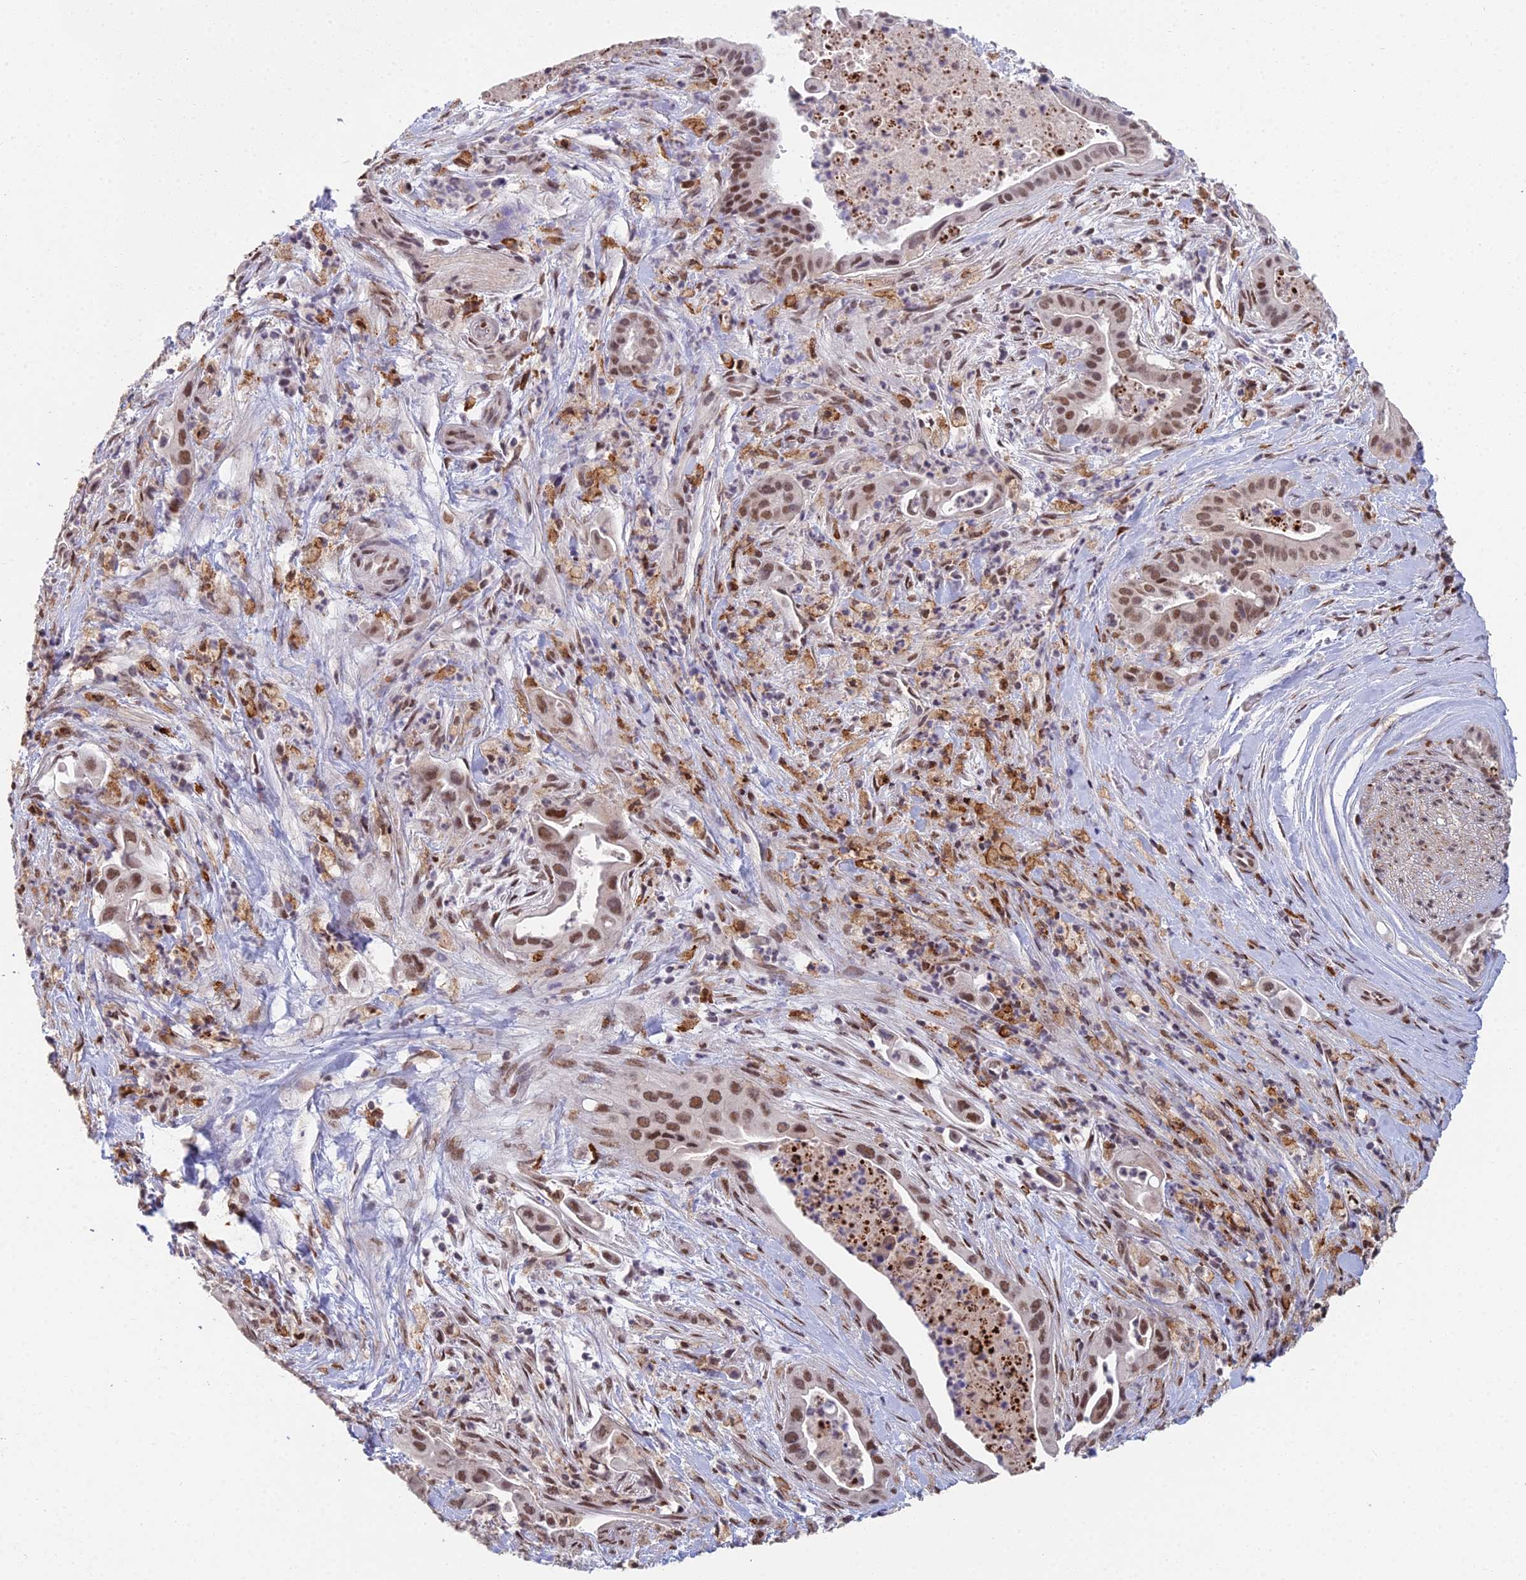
{"staining": {"intensity": "moderate", "quantity": ">75%", "location": "nuclear"}, "tissue": "pancreatic cancer", "cell_type": "Tumor cells", "image_type": "cancer", "snomed": [{"axis": "morphology", "description": "Adenocarcinoma, NOS"}, {"axis": "topography", "description": "Pancreas"}], "caption": "Pancreatic adenocarcinoma was stained to show a protein in brown. There is medium levels of moderate nuclear positivity in about >75% of tumor cells.", "gene": "ABHD17A", "patient": {"sex": "female", "age": 77}}